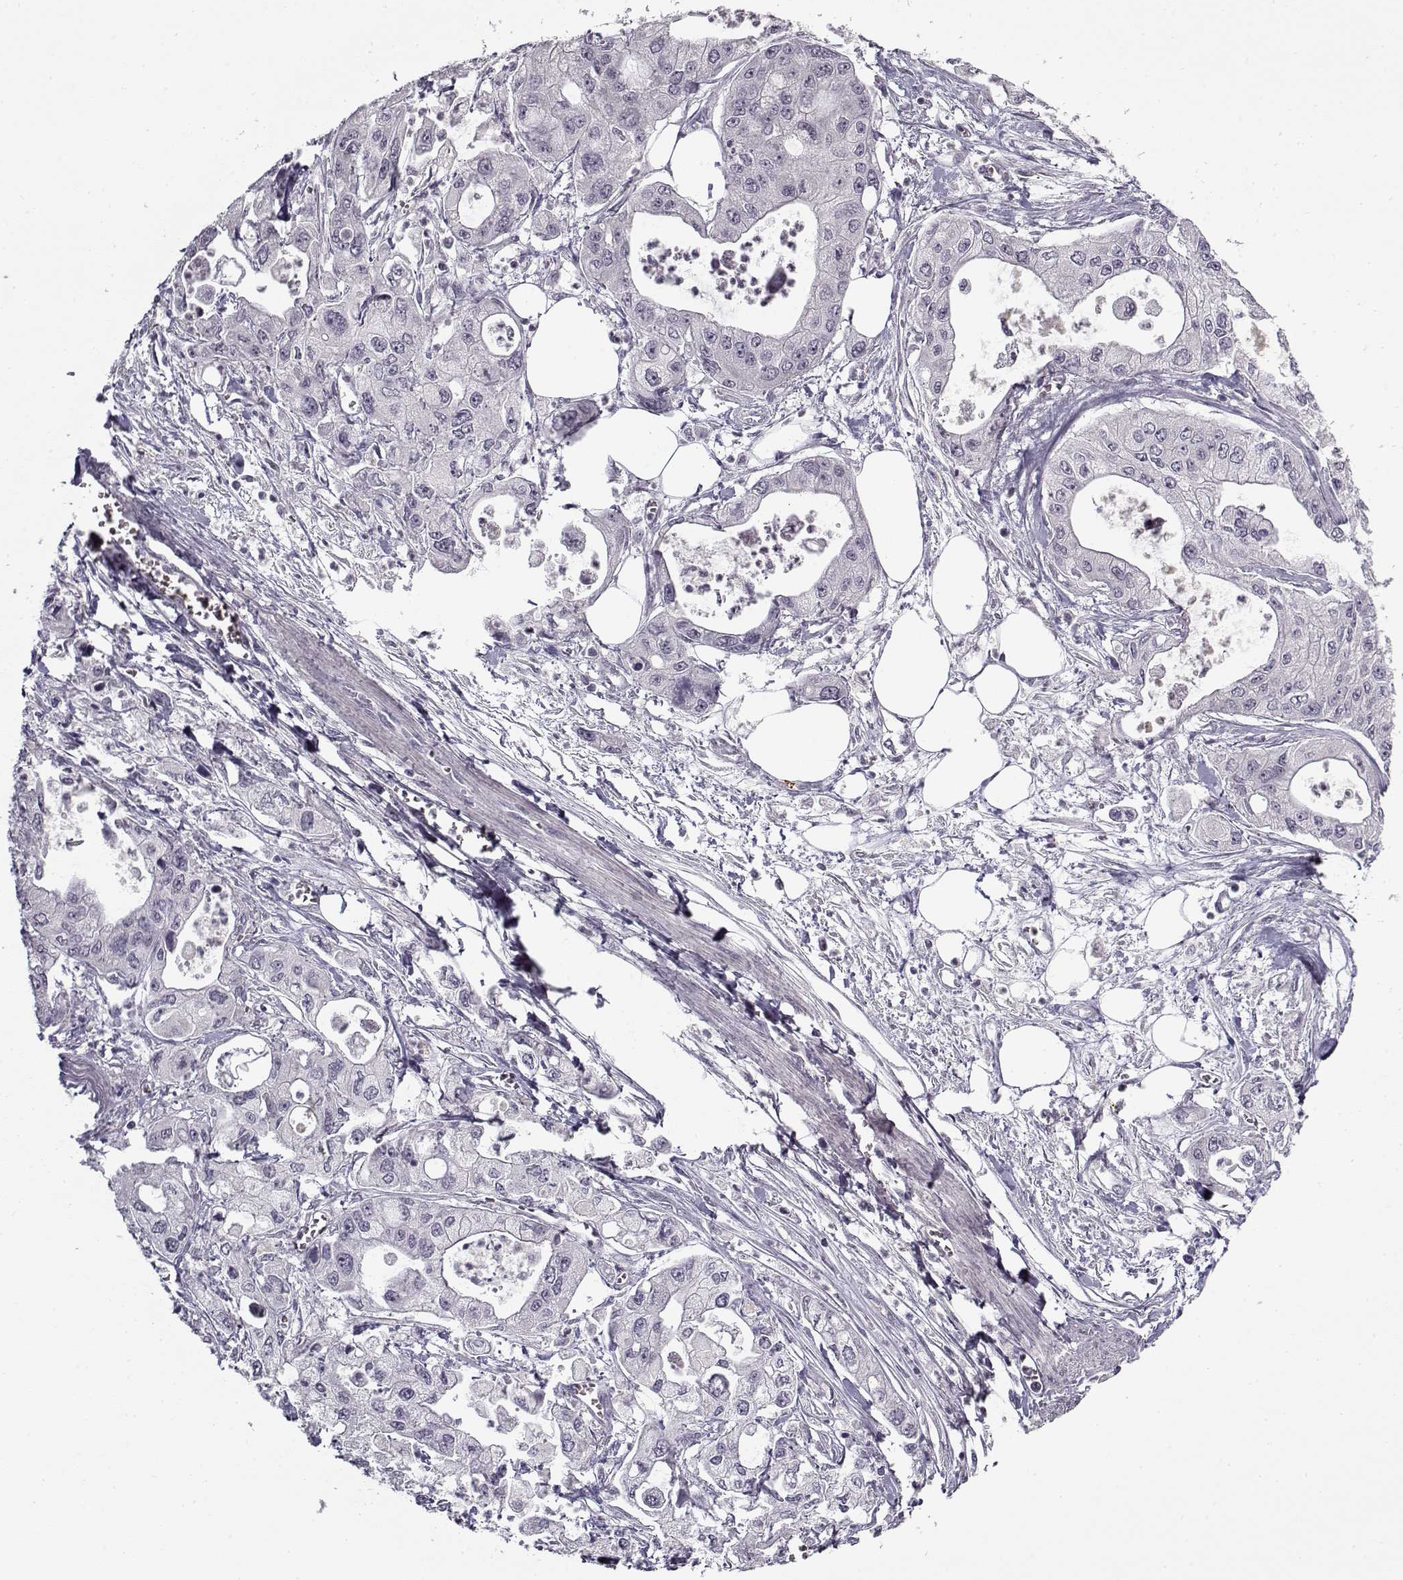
{"staining": {"intensity": "negative", "quantity": "none", "location": "none"}, "tissue": "pancreatic cancer", "cell_type": "Tumor cells", "image_type": "cancer", "snomed": [{"axis": "morphology", "description": "Adenocarcinoma, NOS"}, {"axis": "topography", "description": "Pancreas"}], "caption": "There is no significant staining in tumor cells of pancreatic adenocarcinoma. (Stains: DAB (3,3'-diaminobenzidine) immunohistochemistry with hematoxylin counter stain, Microscopy: brightfield microscopy at high magnification).", "gene": "SNCA", "patient": {"sex": "male", "age": 70}}